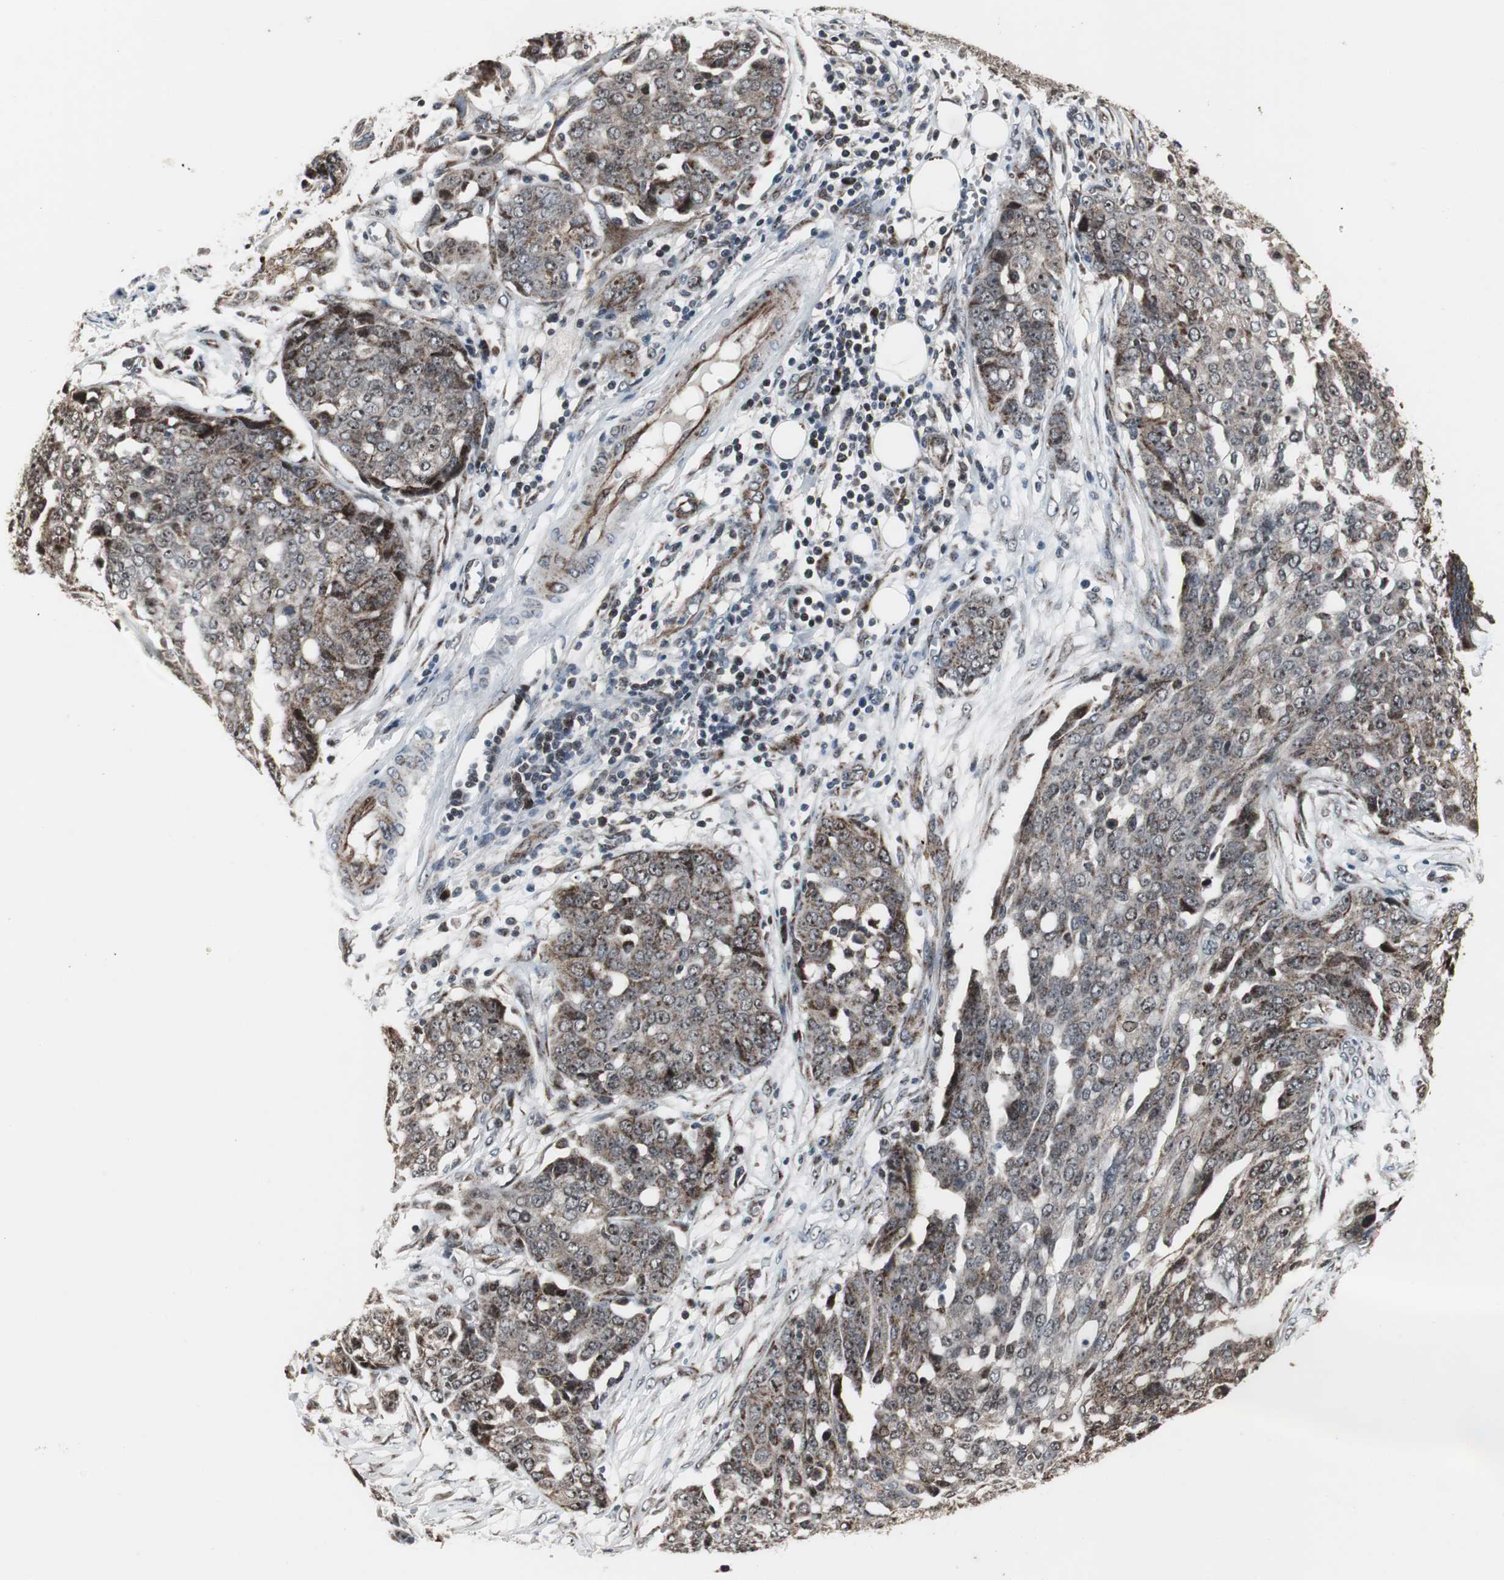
{"staining": {"intensity": "strong", "quantity": "25%-75%", "location": "cytoplasmic/membranous"}, "tissue": "ovarian cancer", "cell_type": "Tumor cells", "image_type": "cancer", "snomed": [{"axis": "morphology", "description": "Cystadenocarcinoma, serous, NOS"}, {"axis": "topography", "description": "Soft tissue"}, {"axis": "topography", "description": "Ovary"}], "caption": "About 25%-75% of tumor cells in human ovarian cancer (serous cystadenocarcinoma) demonstrate strong cytoplasmic/membranous protein staining as visualized by brown immunohistochemical staining.", "gene": "MRPL40", "patient": {"sex": "female", "age": 57}}